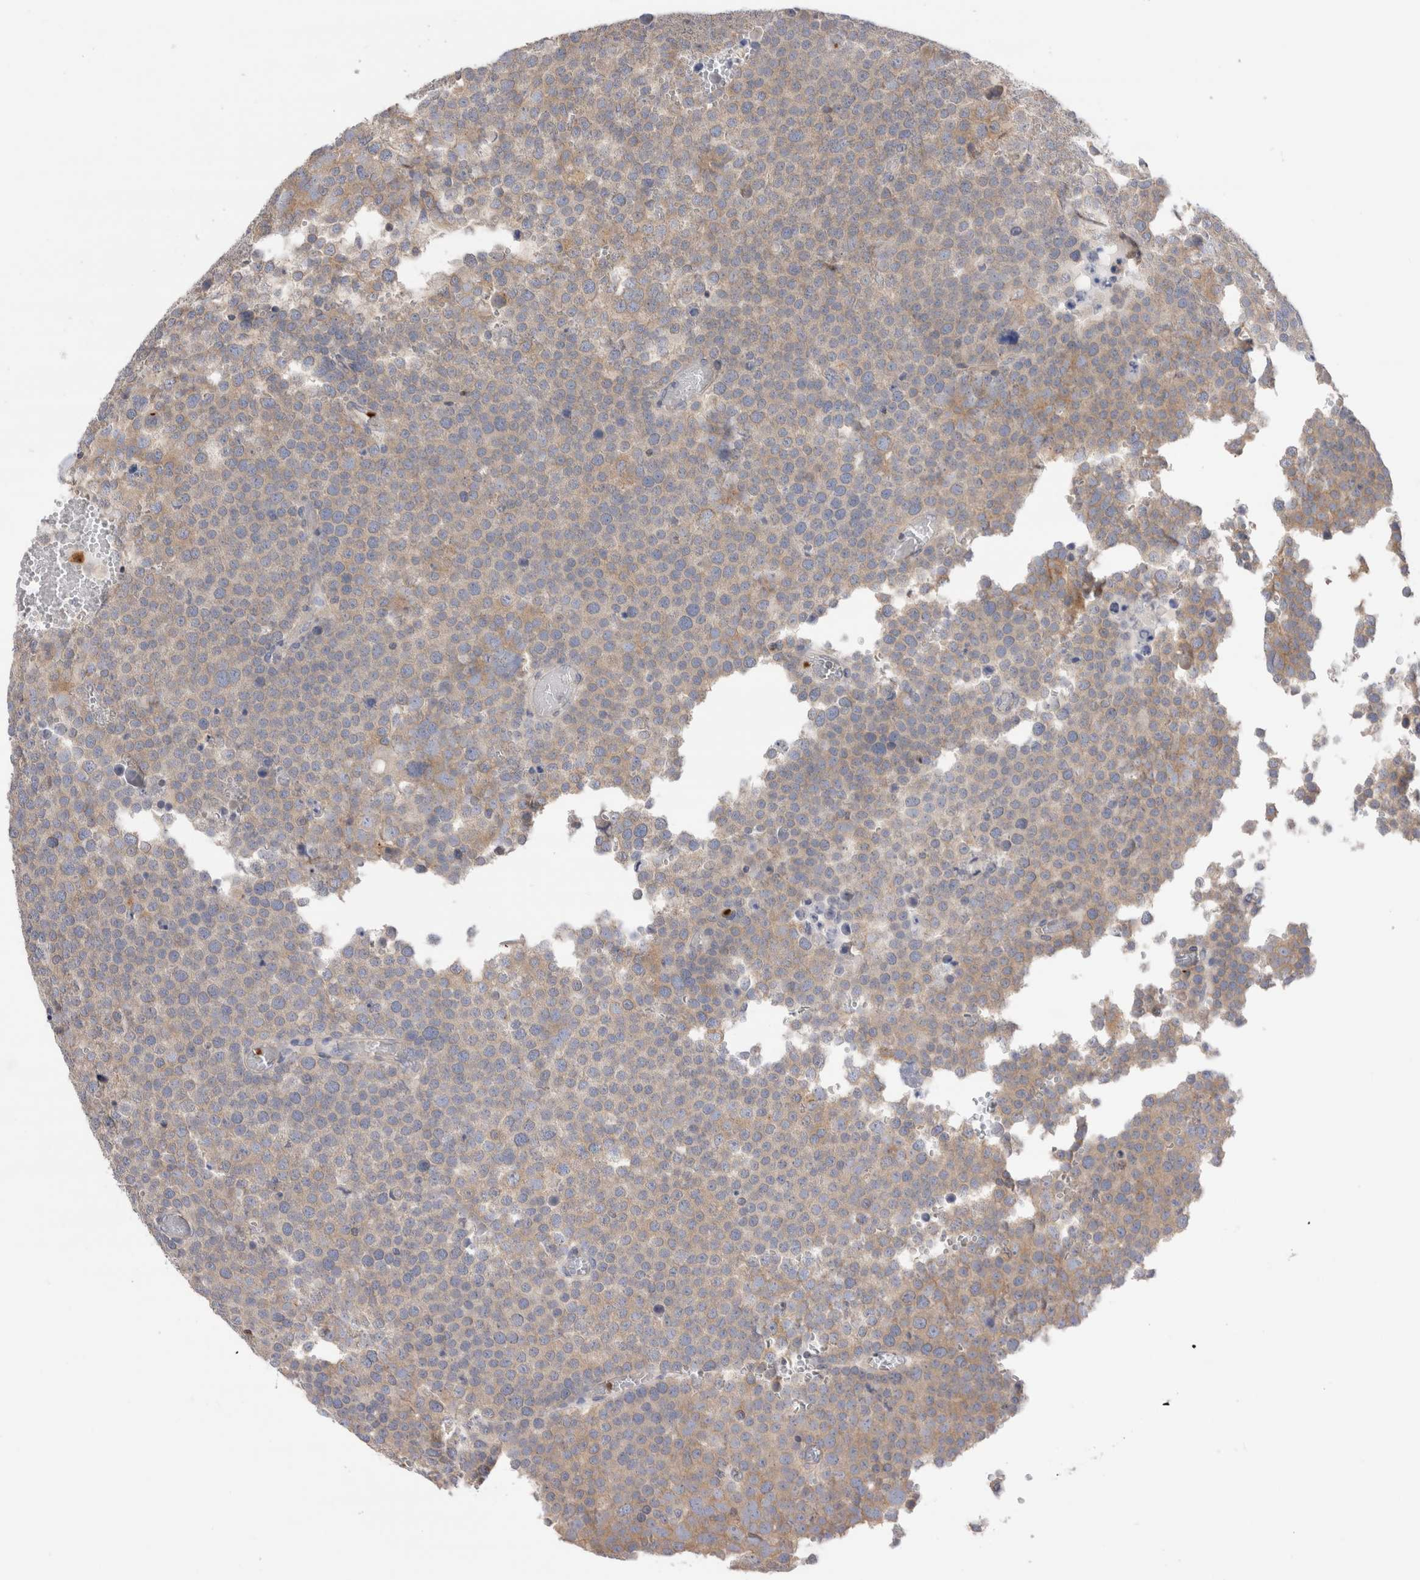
{"staining": {"intensity": "weak", "quantity": ">75%", "location": "cytoplasmic/membranous"}, "tissue": "testis cancer", "cell_type": "Tumor cells", "image_type": "cancer", "snomed": [{"axis": "morphology", "description": "Seminoma, NOS"}, {"axis": "topography", "description": "Testis"}], "caption": "The photomicrograph shows staining of testis seminoma, revealing weak cytoplasmic/membranous protein expression (brown color) within tumor cells.", "gene": "NXT2", "patient": {"sex": "male", "age": 71}}